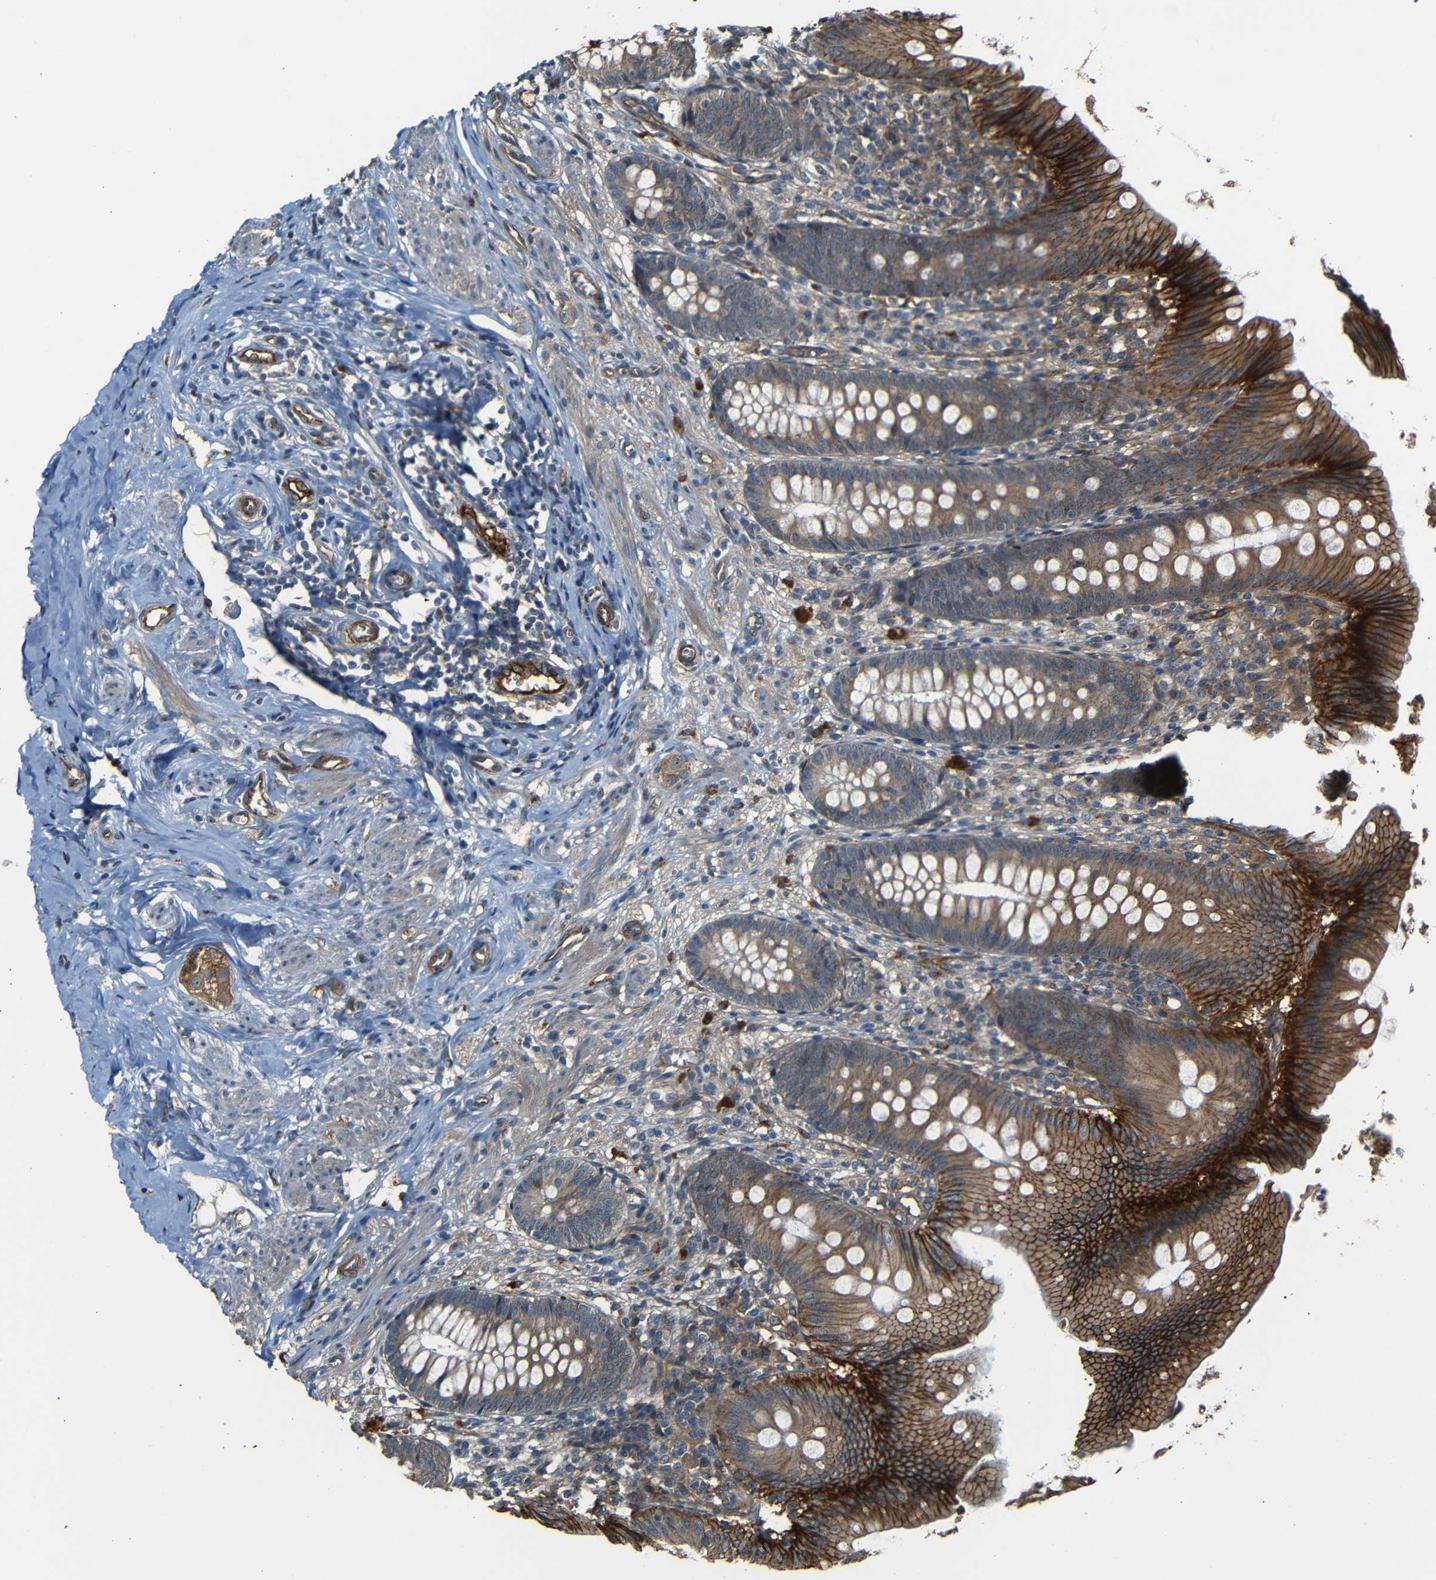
{"staining": {"intensity": "moderate", "quantity": ">75%", "location": "cytoplasmic/membranous"}, "tissue": "appendix", "cell_type": "Glandular cells", "image_type": "normal", "snomed": [{"axis": "morphology", "description": "Normal tissue, NOS"}, {"axis": "topography", "description": "Appendix"}], "caption": "Protein staining exhibits moderate cytoplasmic/membranous positivity in approximately >75% of glandular cells in normal appendix.", "gene": "RELL1", "patient": {"sex": "male", "age": 56}}